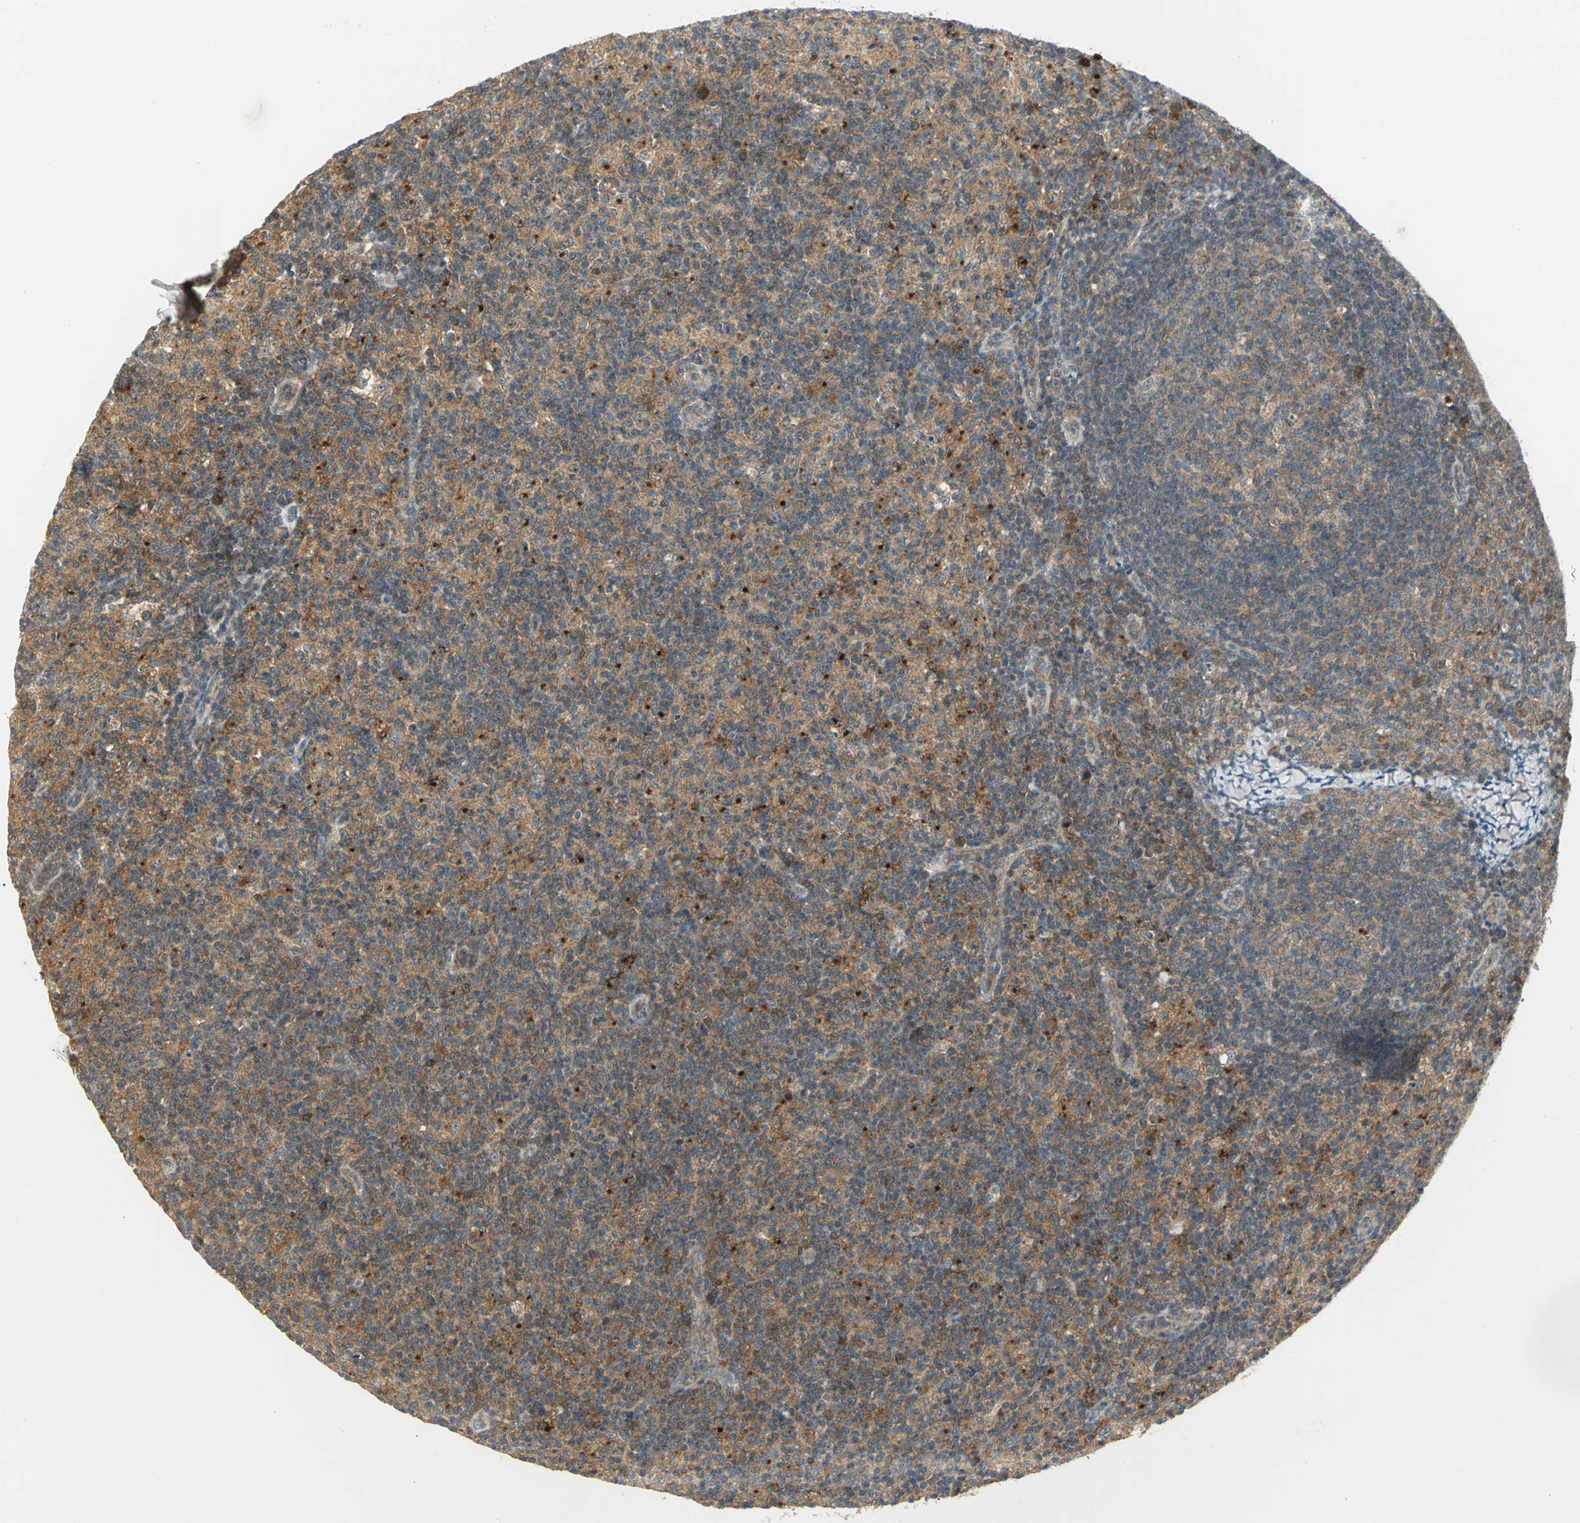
{"staining": {"intensity": "moderate", "quantity": "25%-75%", "location": "cytoplasmic/membranous"}, "tissue": "lymph node", "cell_type": "Germinal center cells", "image_type": "normal", "snomed": [{"axis": "morphology", "description": "Normal tissue, NOS"}, {"axis": "morphology", "description": "Inflammation, NOS"}, {"axis": "topography", "description": "Lymph node"}], "caption": "Lymph node stained with DAB immunohistochemistry reveals medium levels of moderate cytoplasmic/membranous staining in about 25%-75% of germinal center cells.", "gene": "MAPK8IP3", "patient": {"sex": "male", "age": 55}}